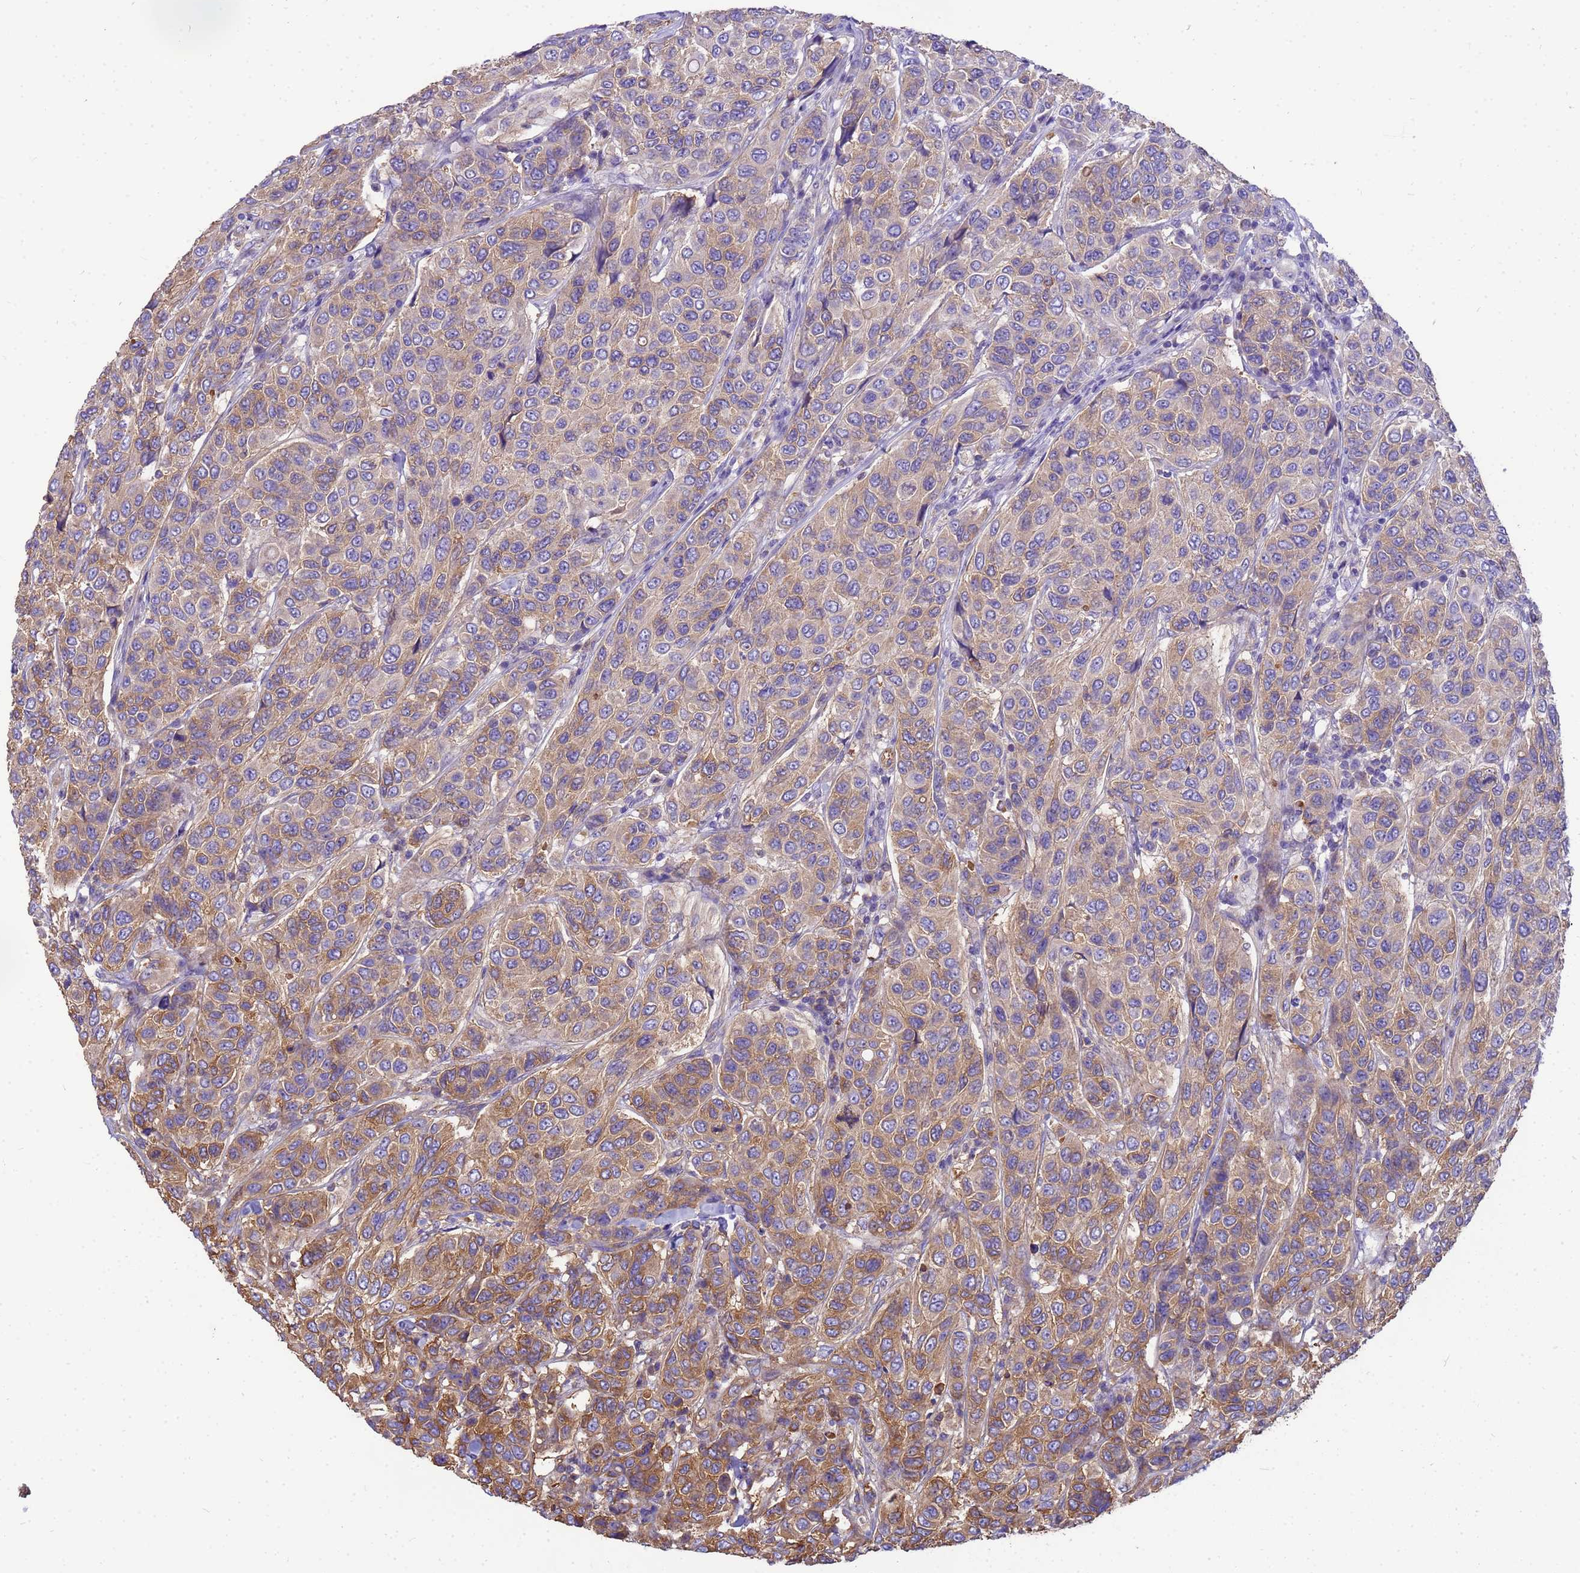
{"staining": {"intensity": "moderate", "quantity": "25%-75%", "location": "cytoplasmic/membranous"}, "tissue": "breast cancer", "cell_type": "Tumor cells", "image_type": "cancer", "snomed": [{"axis": "morphology", "description": "Duct carcinoma"}, {"axis": "topography", "description": "Breast"}], "caption": "Immunohistochemical staining of human breast cancer demonstrates medium levels of moderate cytoplasmic/membranous staining in approximately 25%-75% of tumor cells.", "gene": "TUBB1", "patient": {"sex": "female", "age": 55}}